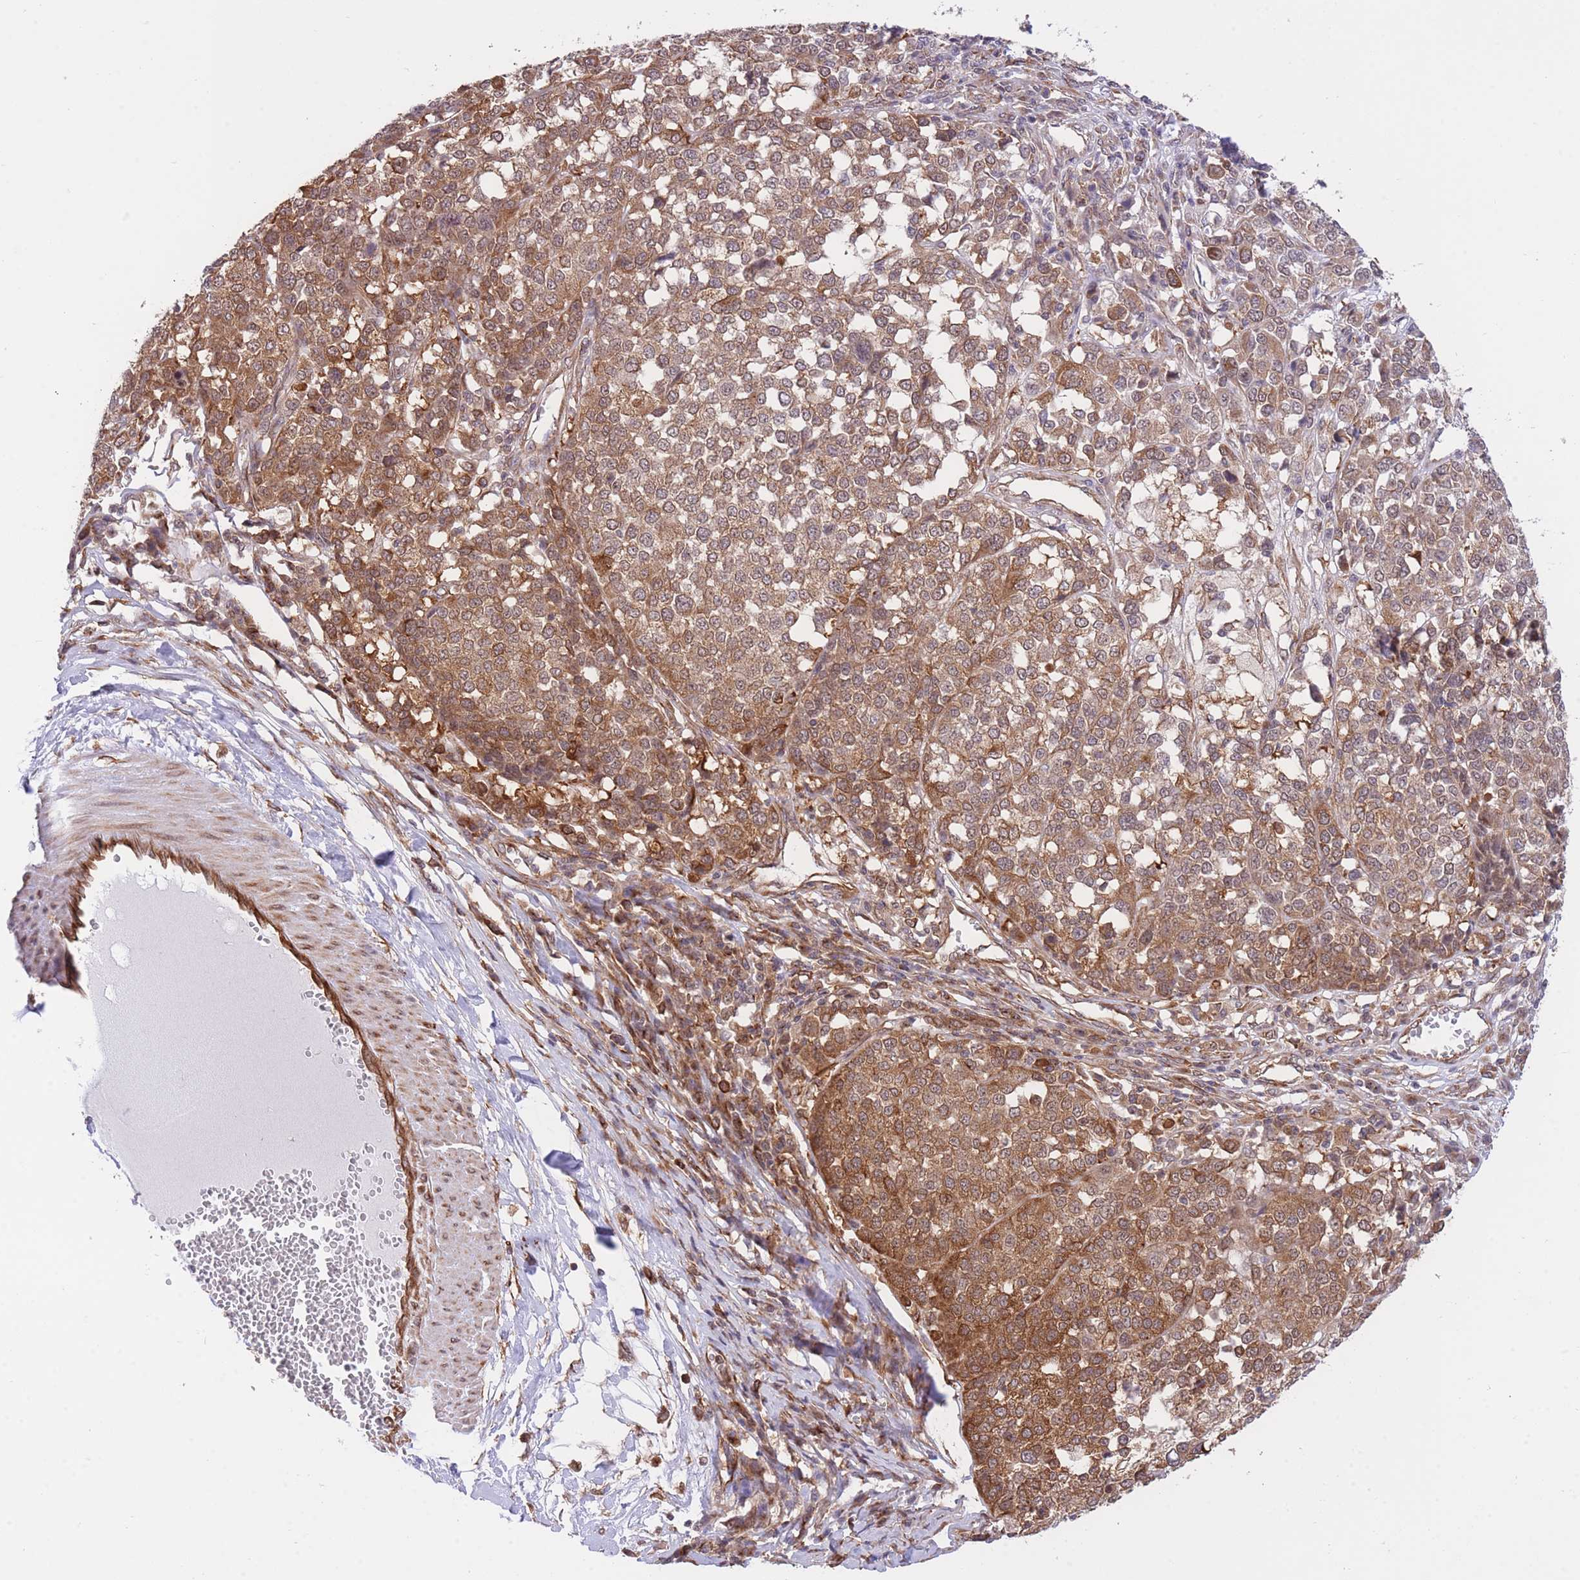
{"staining": {"intensity": "moderate", "quantity": ">75%", "location": "cytoplasmic/membranous"}, "tissue": "melanoma", "cell_type": "Tumor cells", "image_type": "cancer", "snomed": [{"axis": "morphology", "description": "Malignant melanoma, Metastatic site"}, {"axis": "topography", "description": "Lymph node"}], "caption": "Immunohistochemical staining of malignant melanoma (metastatic site) displays medium levels of moderate cytoplasmic/membranous staining in approximately >75% of tumor cells.", "gene": "EXOSC8", "patient": {"sex": "male", "age": 44}}